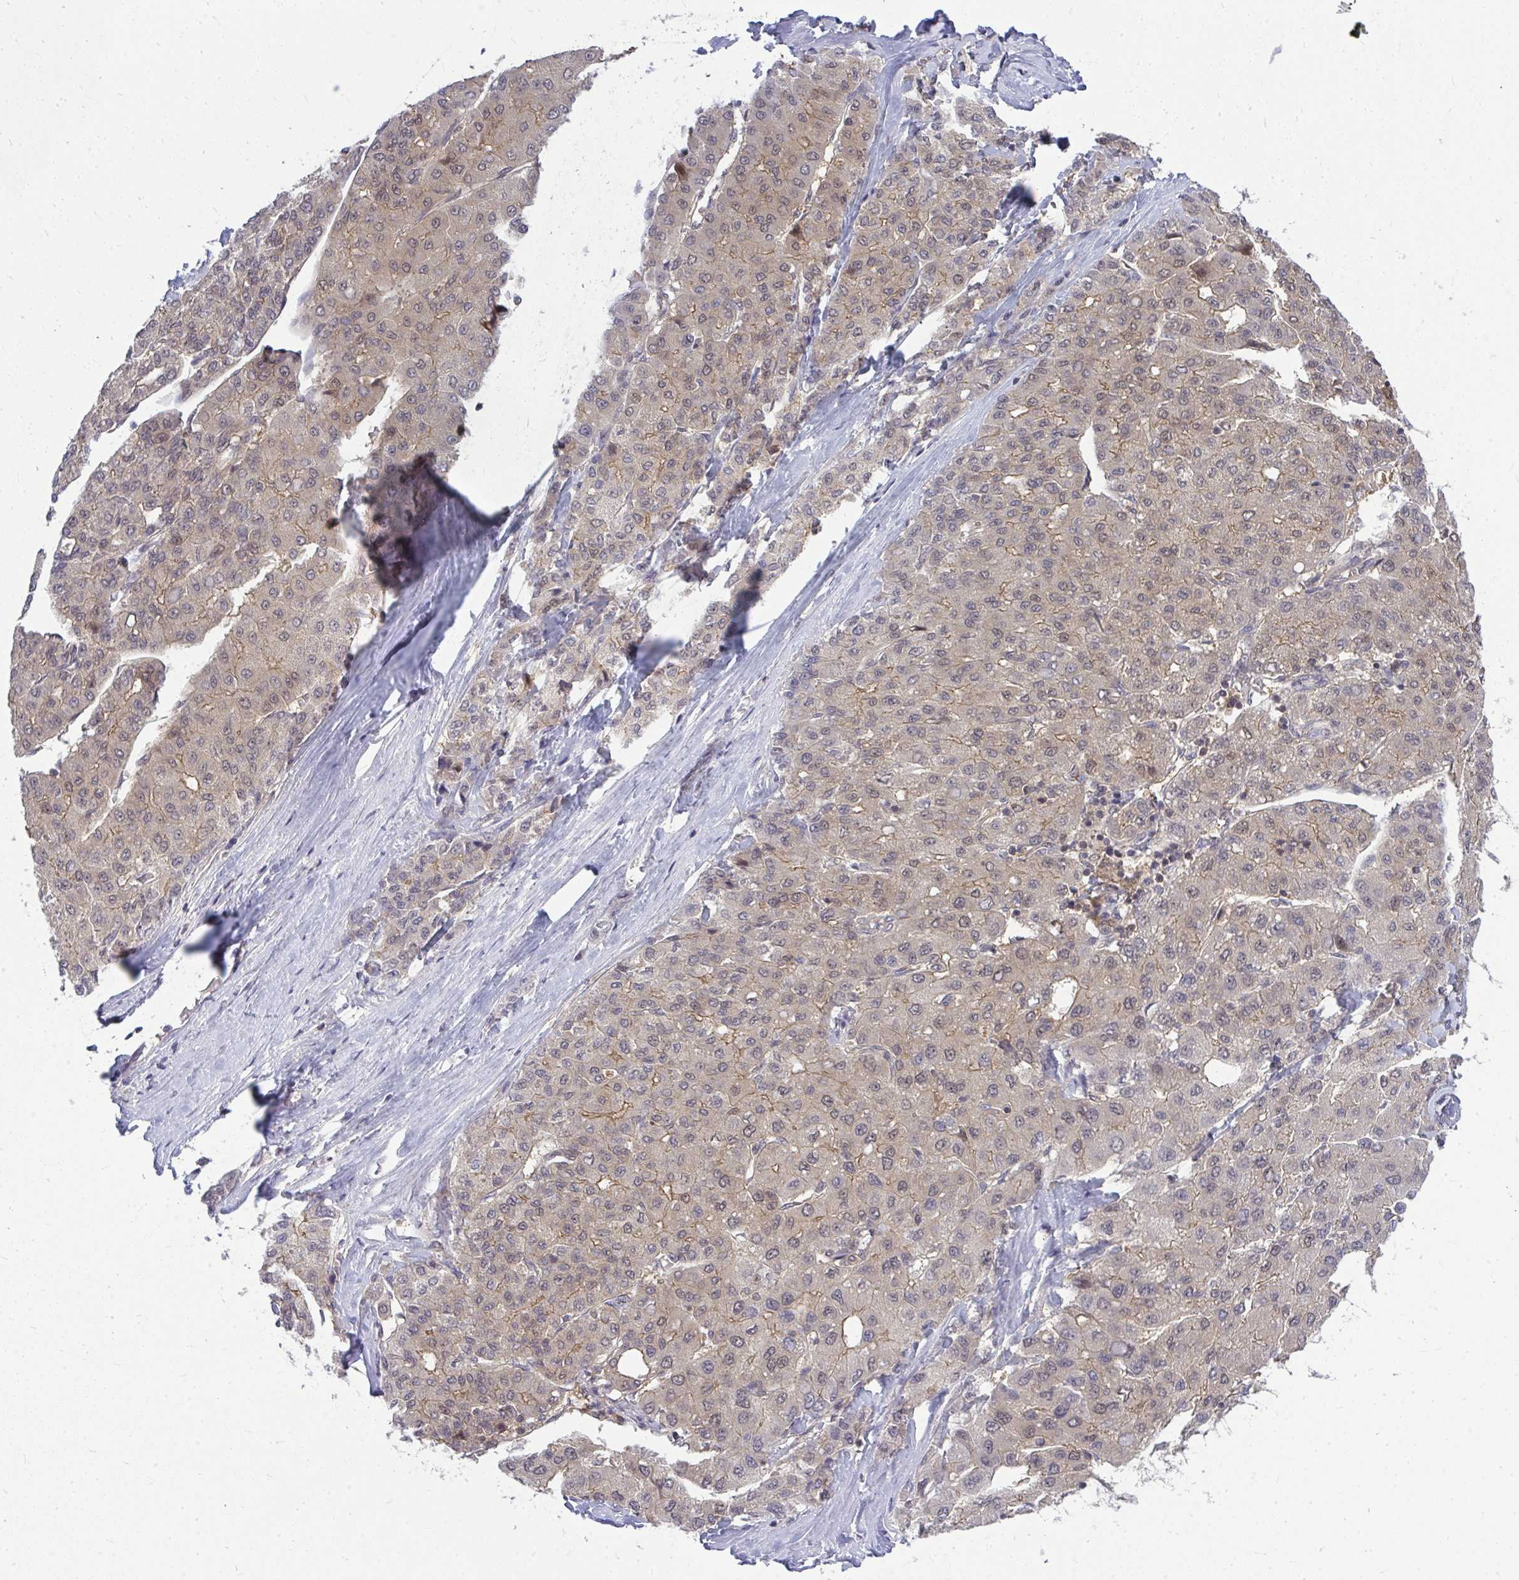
{"staining": {"intensity": "weak", "quantity": "25%-75%", "location": "cytoplasmic/membranous"}, "tissue": "liver cancer", "cell_type": "Tumor cells", "image_type": "cancer", "snomed": [{"axis": "morphology", "description": "Carcinoma, Hepatocellular, NOS"}, {"axis": "topography", "description": "Liver"}], "caption": "This is a micrograph of immunohistochemistry staining of hepatocellular carcinoma (liver), which shows weak positivity in the cytoplasmic/membranous of tumor cells.", "gene": "HDHD2", "patient": {"sex": "male", "age": 65}}